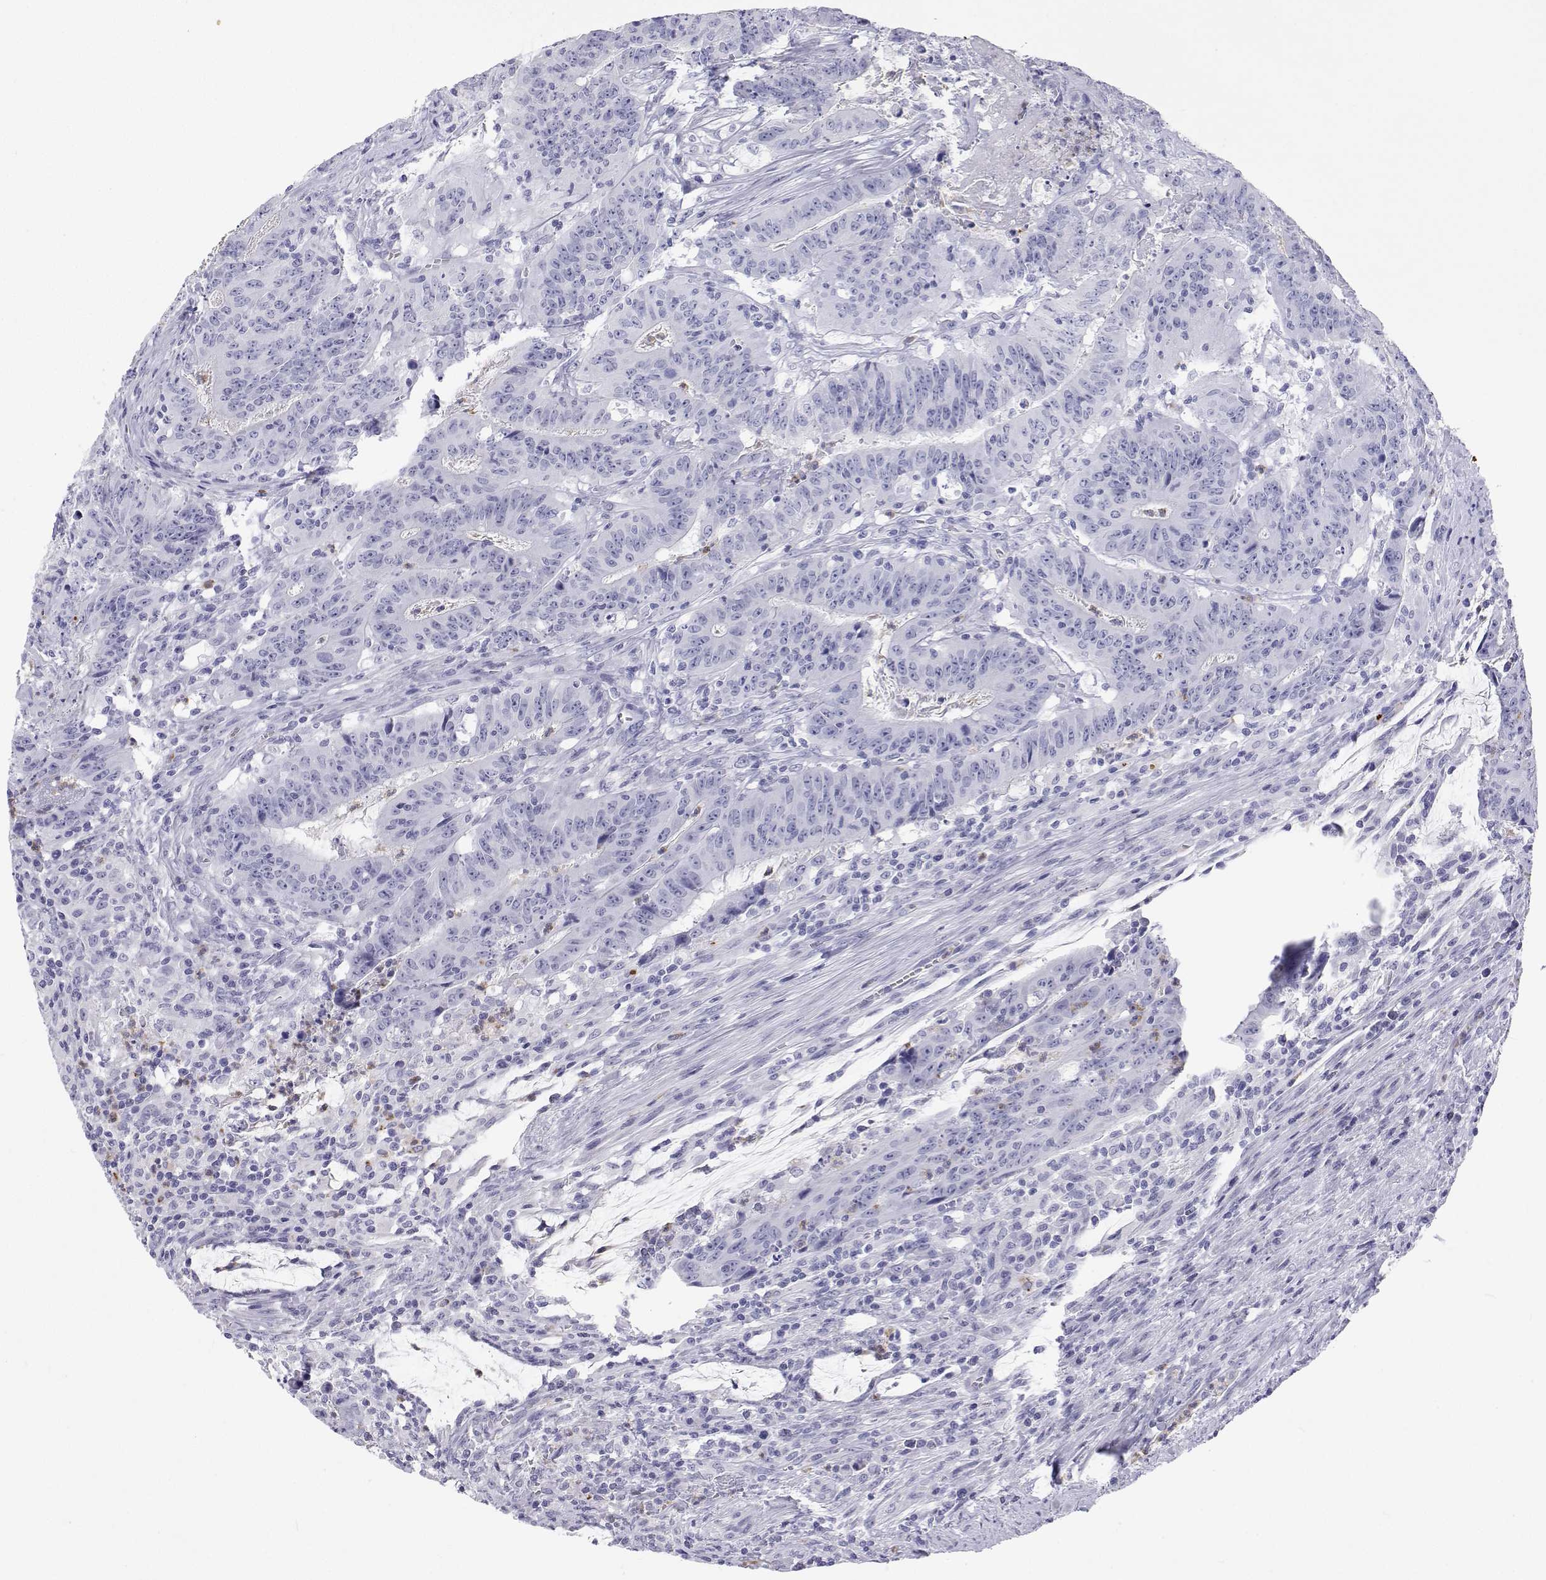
{"staining": {"intensity": "negative", "quantity": "none", "location": "none"}, "tissue": "colorectal cancer", "cell_type": "Tumor cells", "image_type": "cancer", "snomed": [{"axis": "morphology", "description": "Adenocarcinoma, NOS"}, {"axis": "topography", "description": "Colon"}], "caption": "Histopathology image shows no significant protein positivity in tumor cells of colorectal adenocarcinoma. (DAB (3,3'-diaminobenzidine) immunohistochemistry (IHC) visualized using brightfield microscopy, high magnification).", "gene": "SFTPB", "patient": {"sex": "male", "age": 33}}